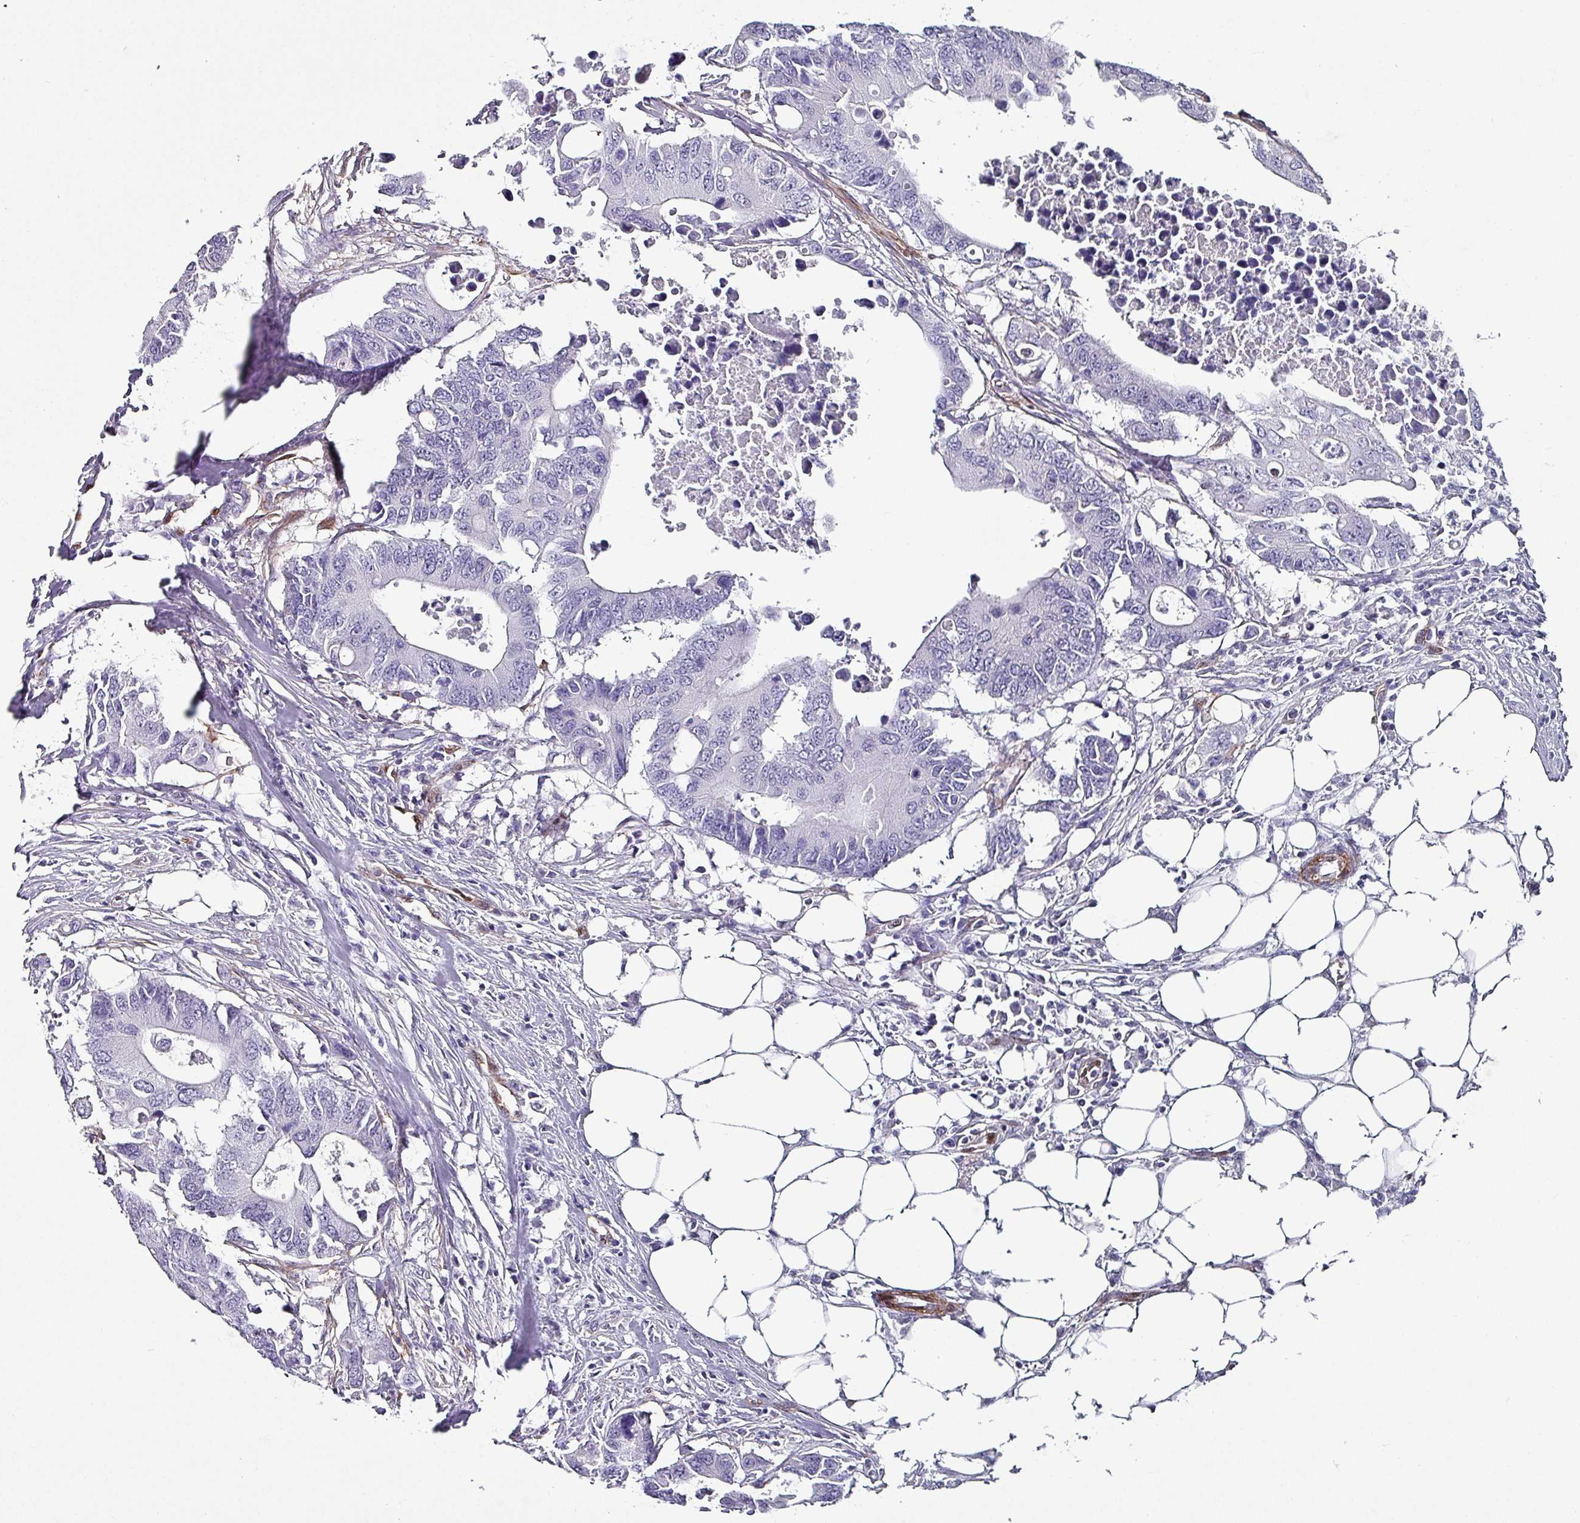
{"staining": {"intensity": "negative", "quantity": "none", "location": "none"}, "tissue": "colorectal cancer", "cell_type": "Tumor cells", "image_type": "cancer", "snomed": [{"axis": "morphology", "description": "Adenocarcinoma, NOS"}, {"axis": "topography", "description": "Colon"}], "caption": "This is an immunohistochemistry image of adenocarcinoma (colorectal). There is no positivity in tumor cells.", "gene": "ZNF816-ZNF321P", "patient": {"sex": "male", "age": 71}}